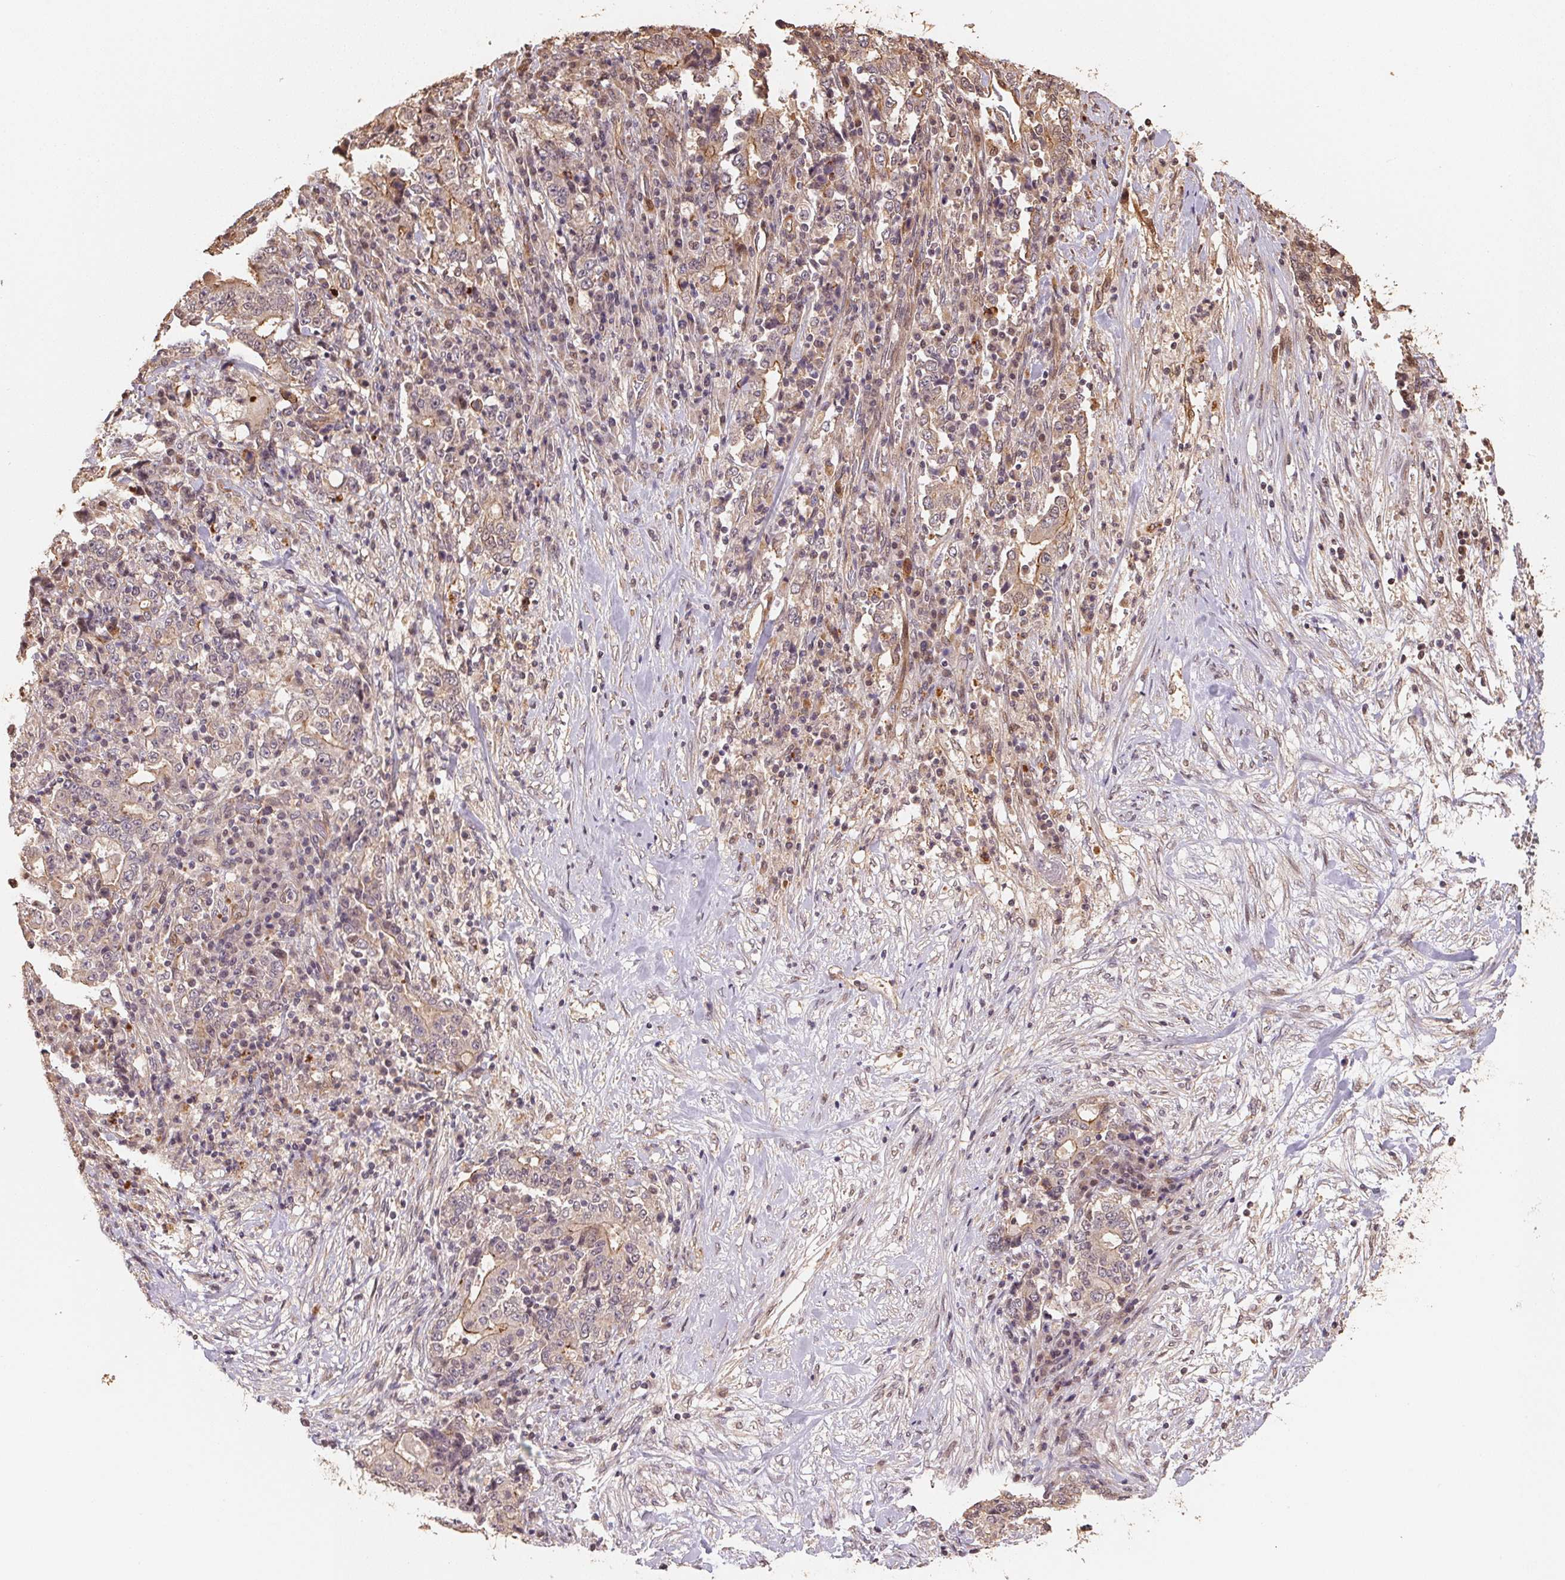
{"staining": {"intensity": "negative", "quantity": "none", "location": "none"}, "tissue": "stomach cancer", "cell_type": "Tumor cells", "image_type": "cancer", "snomed": [{"axis": "morphology", "description": "Normal tissue, NOS"}, {"axis": "morphology", "description": "Adenocarcinoma, NOS"}, {"axis": "topography", "description": "Stomach, upper"}, {"axis": "topography", "description": "Stomach"}], "caption": "Immunohistochemical staining of human stomach cancer exhibits no significant positivity in tumor cells.", "gene": "TMEM222", "patient": {"sex": "male", "age": 59}}